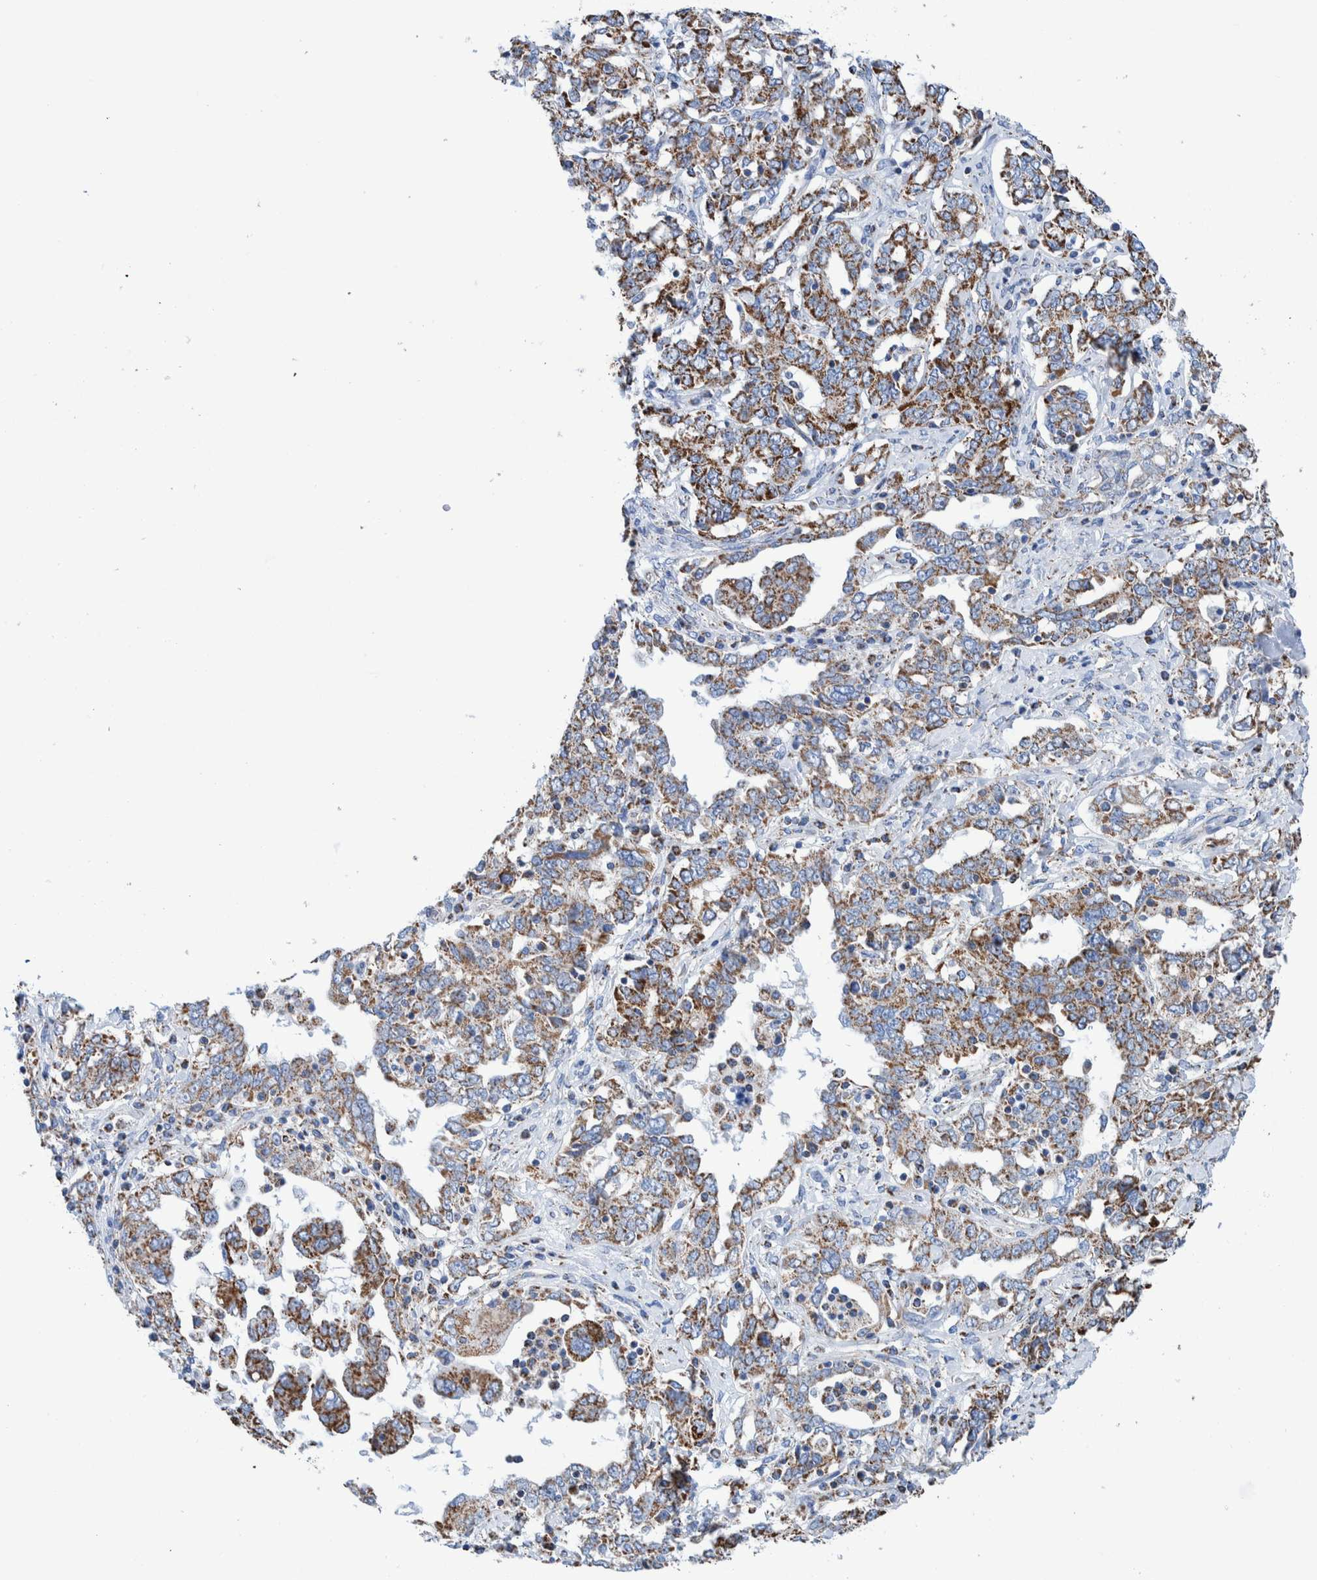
{"staining": {"intensity": "moderate", "quantity": ">75%", "location": "cytoplasmic/membranous"}, "tissue": "ovarian cancer", "cell_type": "Tumor cells", "image_type": "cancer", "snomed": [{"axis": "morphology", "description": "Cystadenocarcinoma, mucinous, NOS"}, {"axis": "topography", "description": "Ovary"}], "caption": "Ovarian mucinous cystadenocarcinoma stained with DAB IHC exhibits medium levels of moderate cytoplasmic/membranous expression in about >75% of tumor cells. The staining was performed using DAB (3,3'-diaminobenzidine) to visualize the protein expression in brown, while the nuclei were stained in blue with hematoxylin (Magnification: 20x).", "gene": "DECR1", "patient": {"sex": "female", "age": 73}}